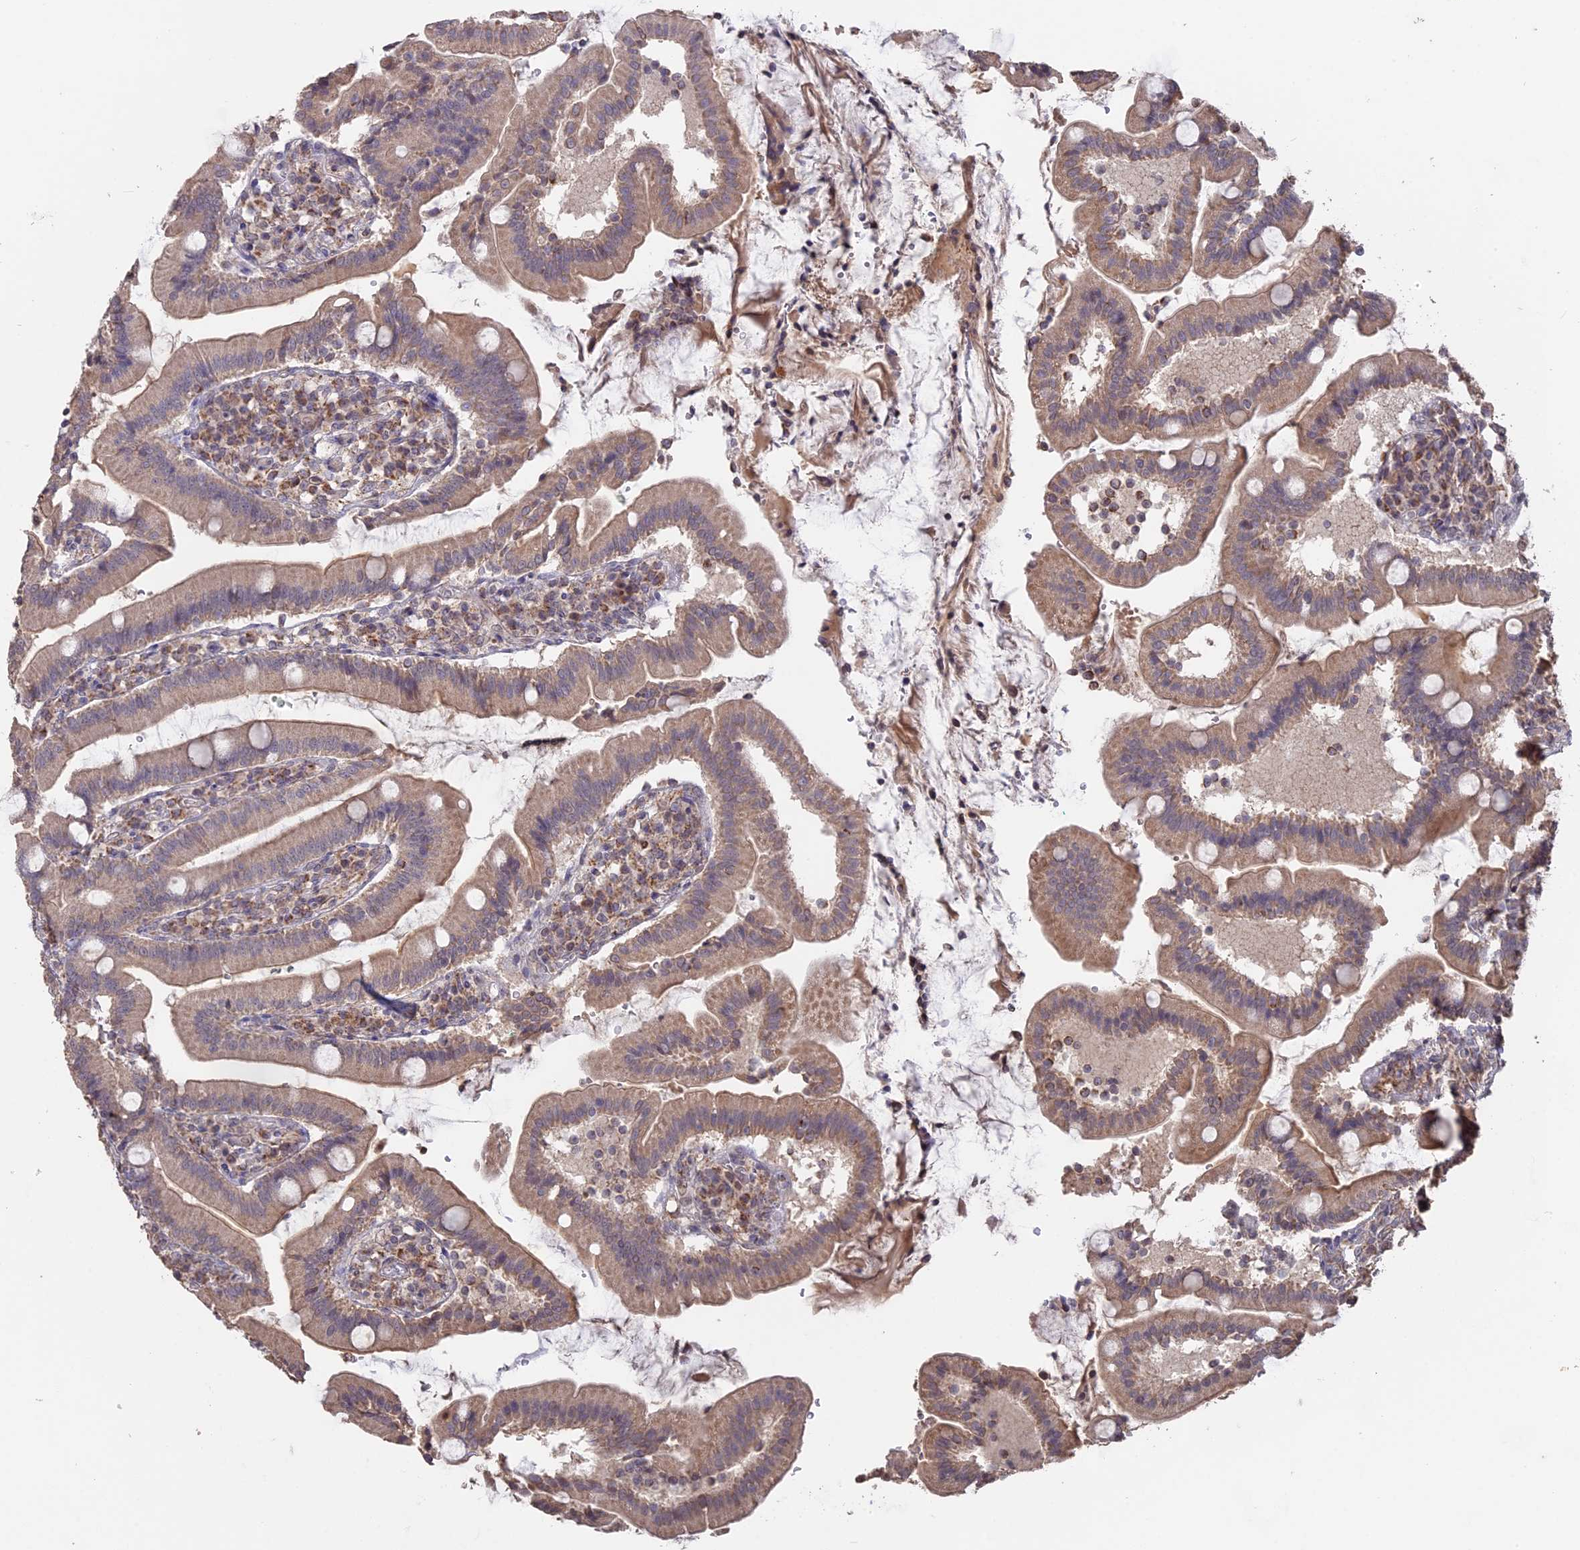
{"staining": {"intensity": "moderate", "quantity": "25%-75%", "location": "cytoplasmic/membranous"}, "tissue": "duodenum", "cell_type": "Glandular cells", "image_type": "normal", "snomed": [{"axis": "morphology", "description": "Normal tissue, NOS"}, {"axis": "topography", "description": "Duodenum"}], "caption": "Immunohistochemical staining of unremarkable human duodenum displays moderate cytoplasmic/membranous protein positivity in approximately 25%-75% of glandular cells.", "gene": "FAM210B", "patient": {"sex": "female", "age": 67}}